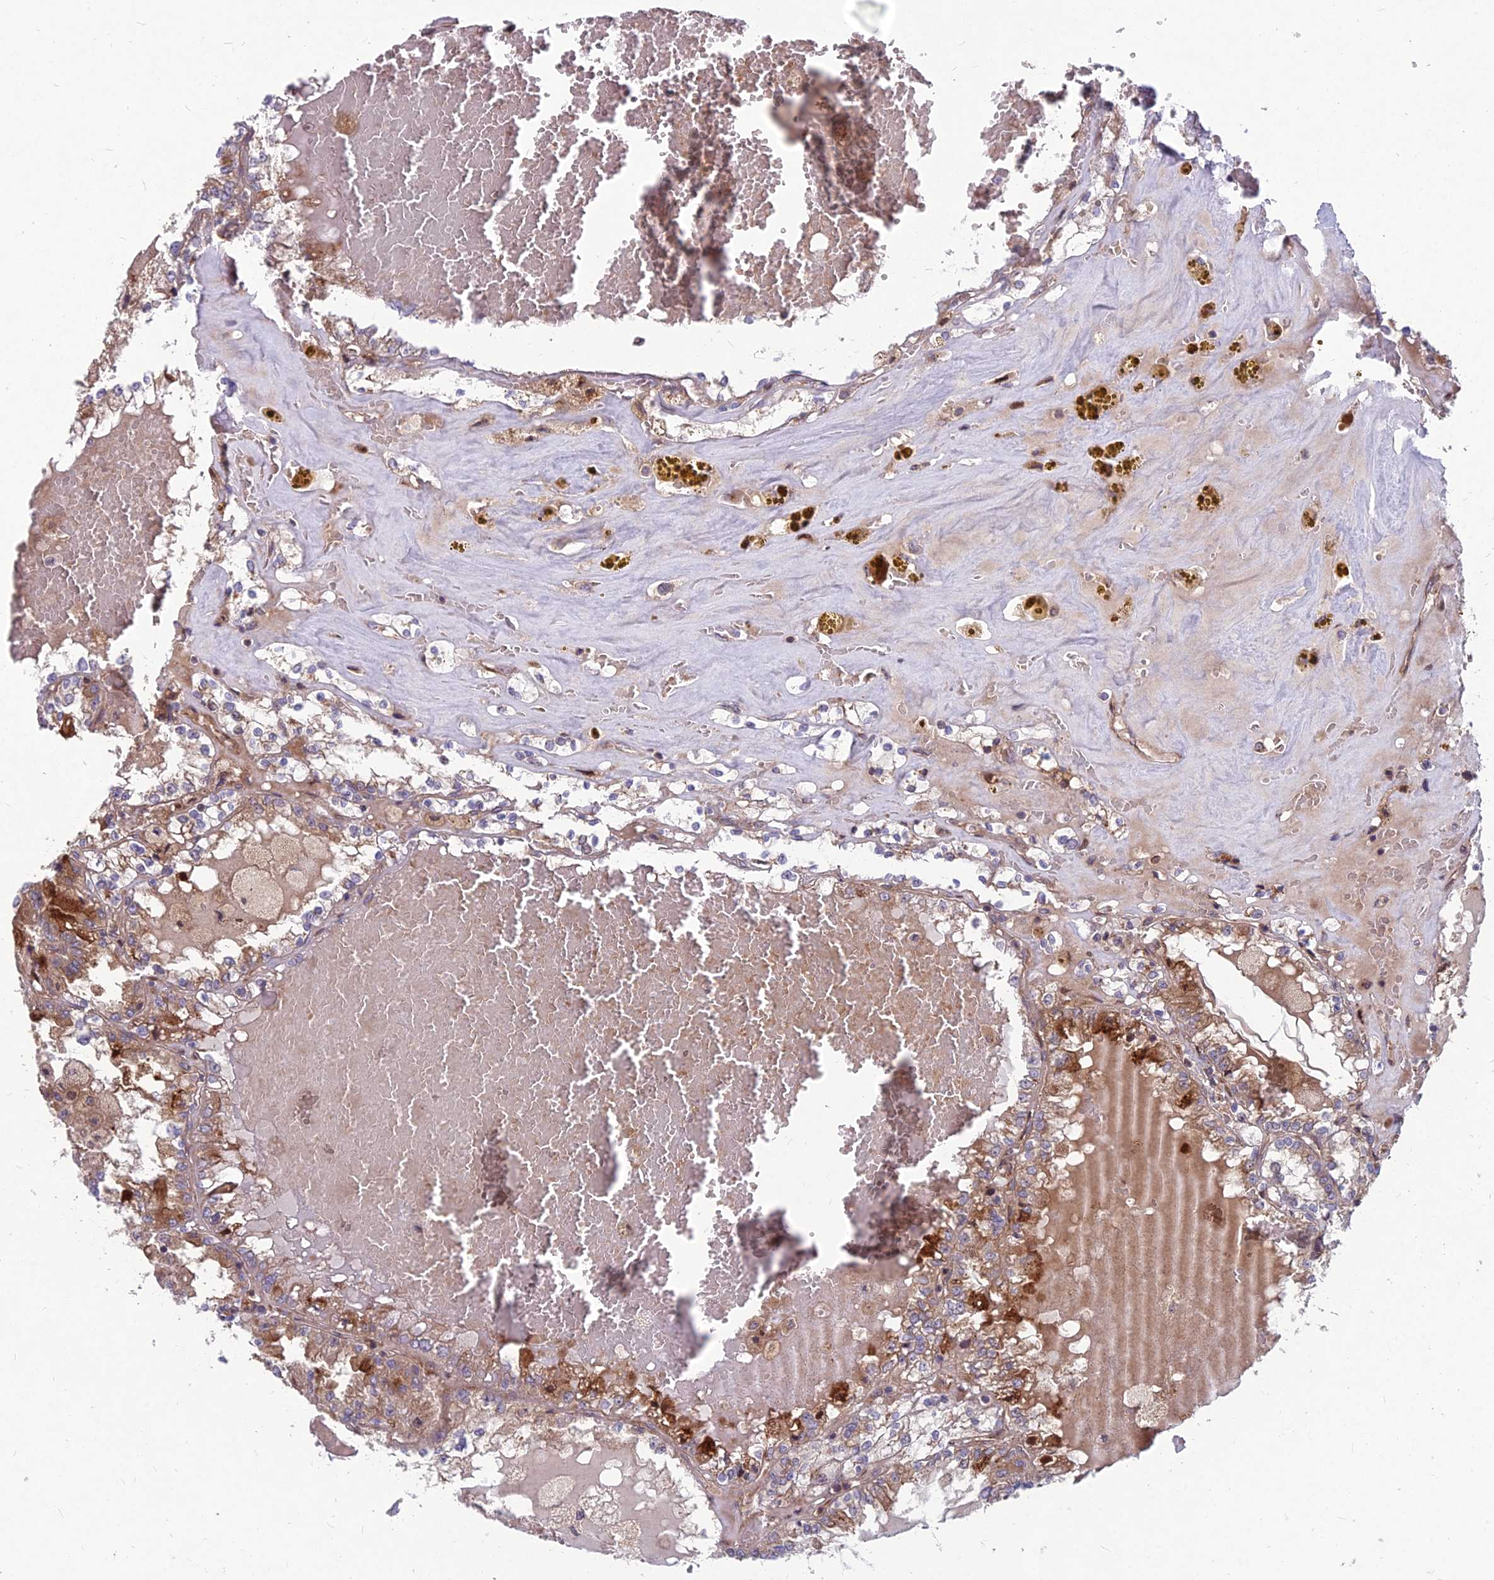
{"staining": {"intensity": "moderate", "quantity": "25%-75%", "location": "cytoplasmic/membranous"}, "tissue": "renal cancer", "cell_type": "Tumor cells", "image_type": "cancer", "snomed": [{"axis": "morphology", "description": "Adenocarcinoma, NOS"}, {"axis": "topography", "description": "Kidney"}], "caption": "Immunohistochemistry (DAB) staining of adenocarcinoma (renal) exhibits moderate cytoplasmic/membranous protein expression in approximately 25%-75% of tumor cells.", "gene": "MFSD8", "patient": {"sex": "female", "age": 56}}